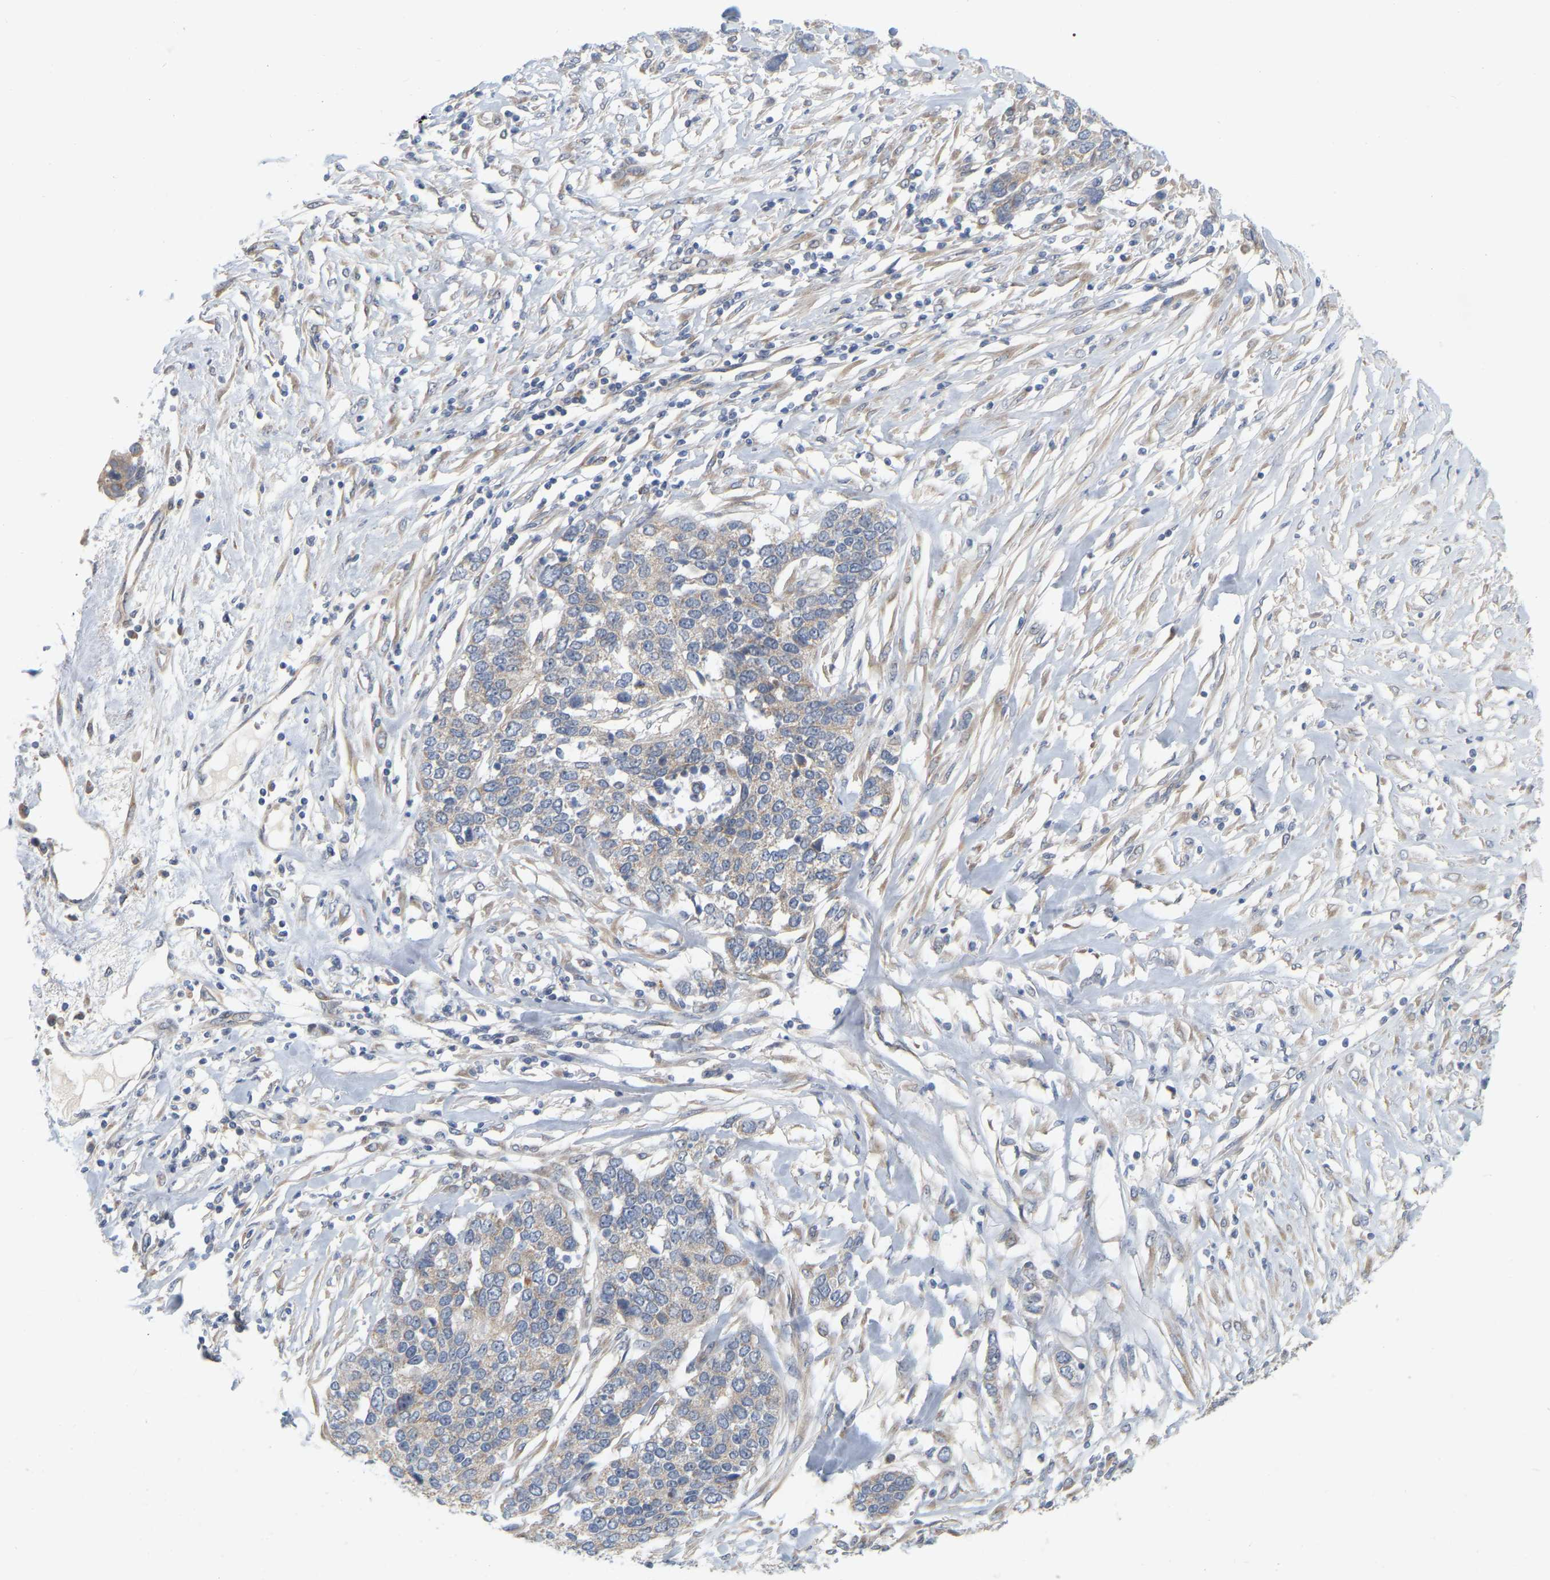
{"staining": {"intensity": "weak", "quantity": ">75%", "location": "cytoplasmic/membranous"}, "tissue": "ovarian cancer", "cell_type": "Tumor cells", "image_type": "cancer", "snomed": [{"axis": "morphology", "description": "Cystadenocarcinoma, serous, NOS"}, {"axis": "topography", "description": "Ovary"}], "caption": "The image reveals immunohistochemical staining of ovarian cancer (serous cystadenocarcinoma). There is weak cytoplasmic/membranous positivity is appreciated in approximately >75% of tumor cells. (DAB (3,3'-diaminobenzidine) = brown stain, brightfield microscopy at high magnification).", "gene": "MINDY4", "patient": {"sex": "female", "age": 44}}